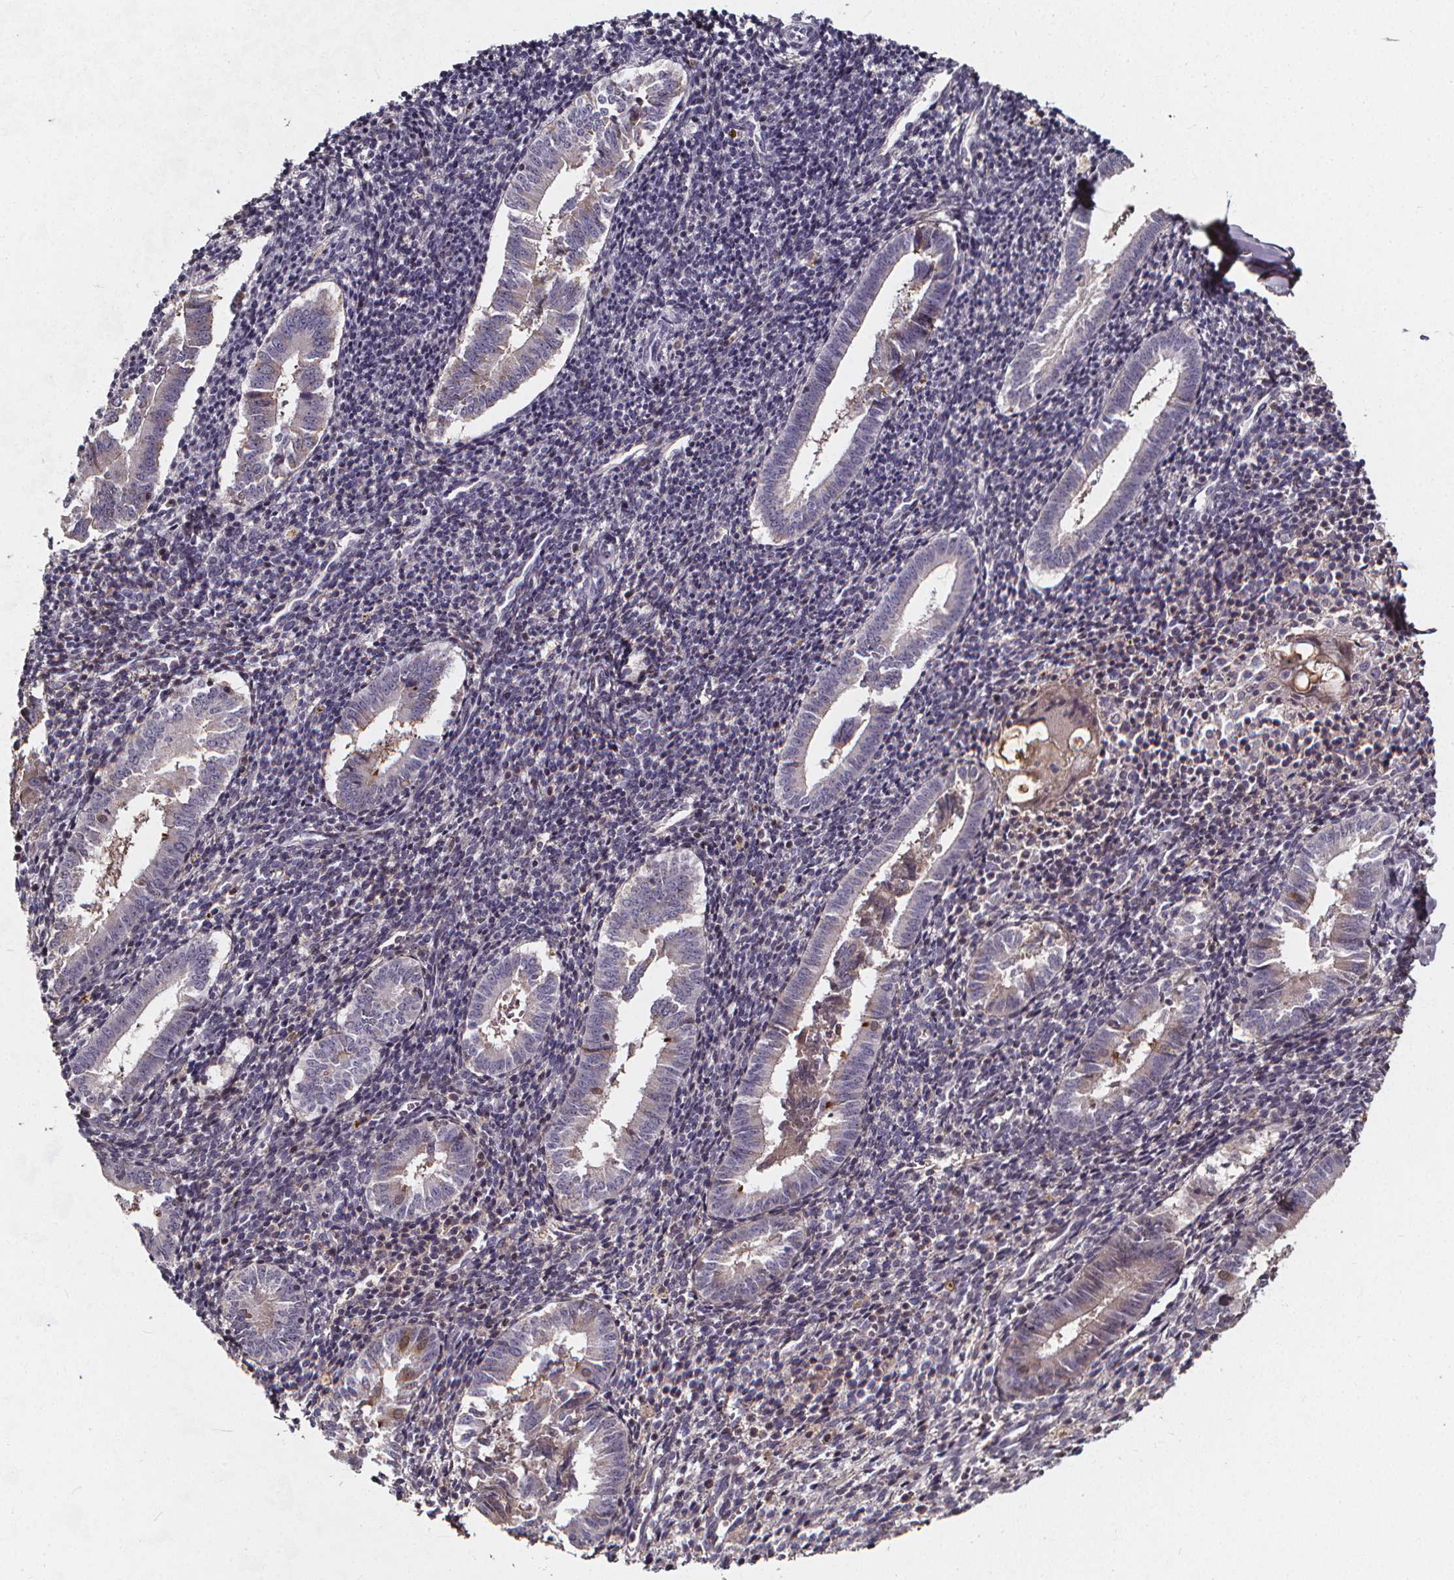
{"staining": {"intensity": "negative", "quantity": "none", "location": "none"}, "tissue": "endometrium", "cell_type": "Cells in endometrial stroma", "image_type": "normal", "snomed": [{"axis": "morphology", "description": "Normal tissue, NOS"}, {"axis": "topography", "description": "Endometrium"}], "caption": "DAB immunohistochemical staining of normal human endometrium exhibits no significant positivity in cells in endometrial stroma.", "gene": "SPAG8", "patient": {"sex": "female", "age": 25}}